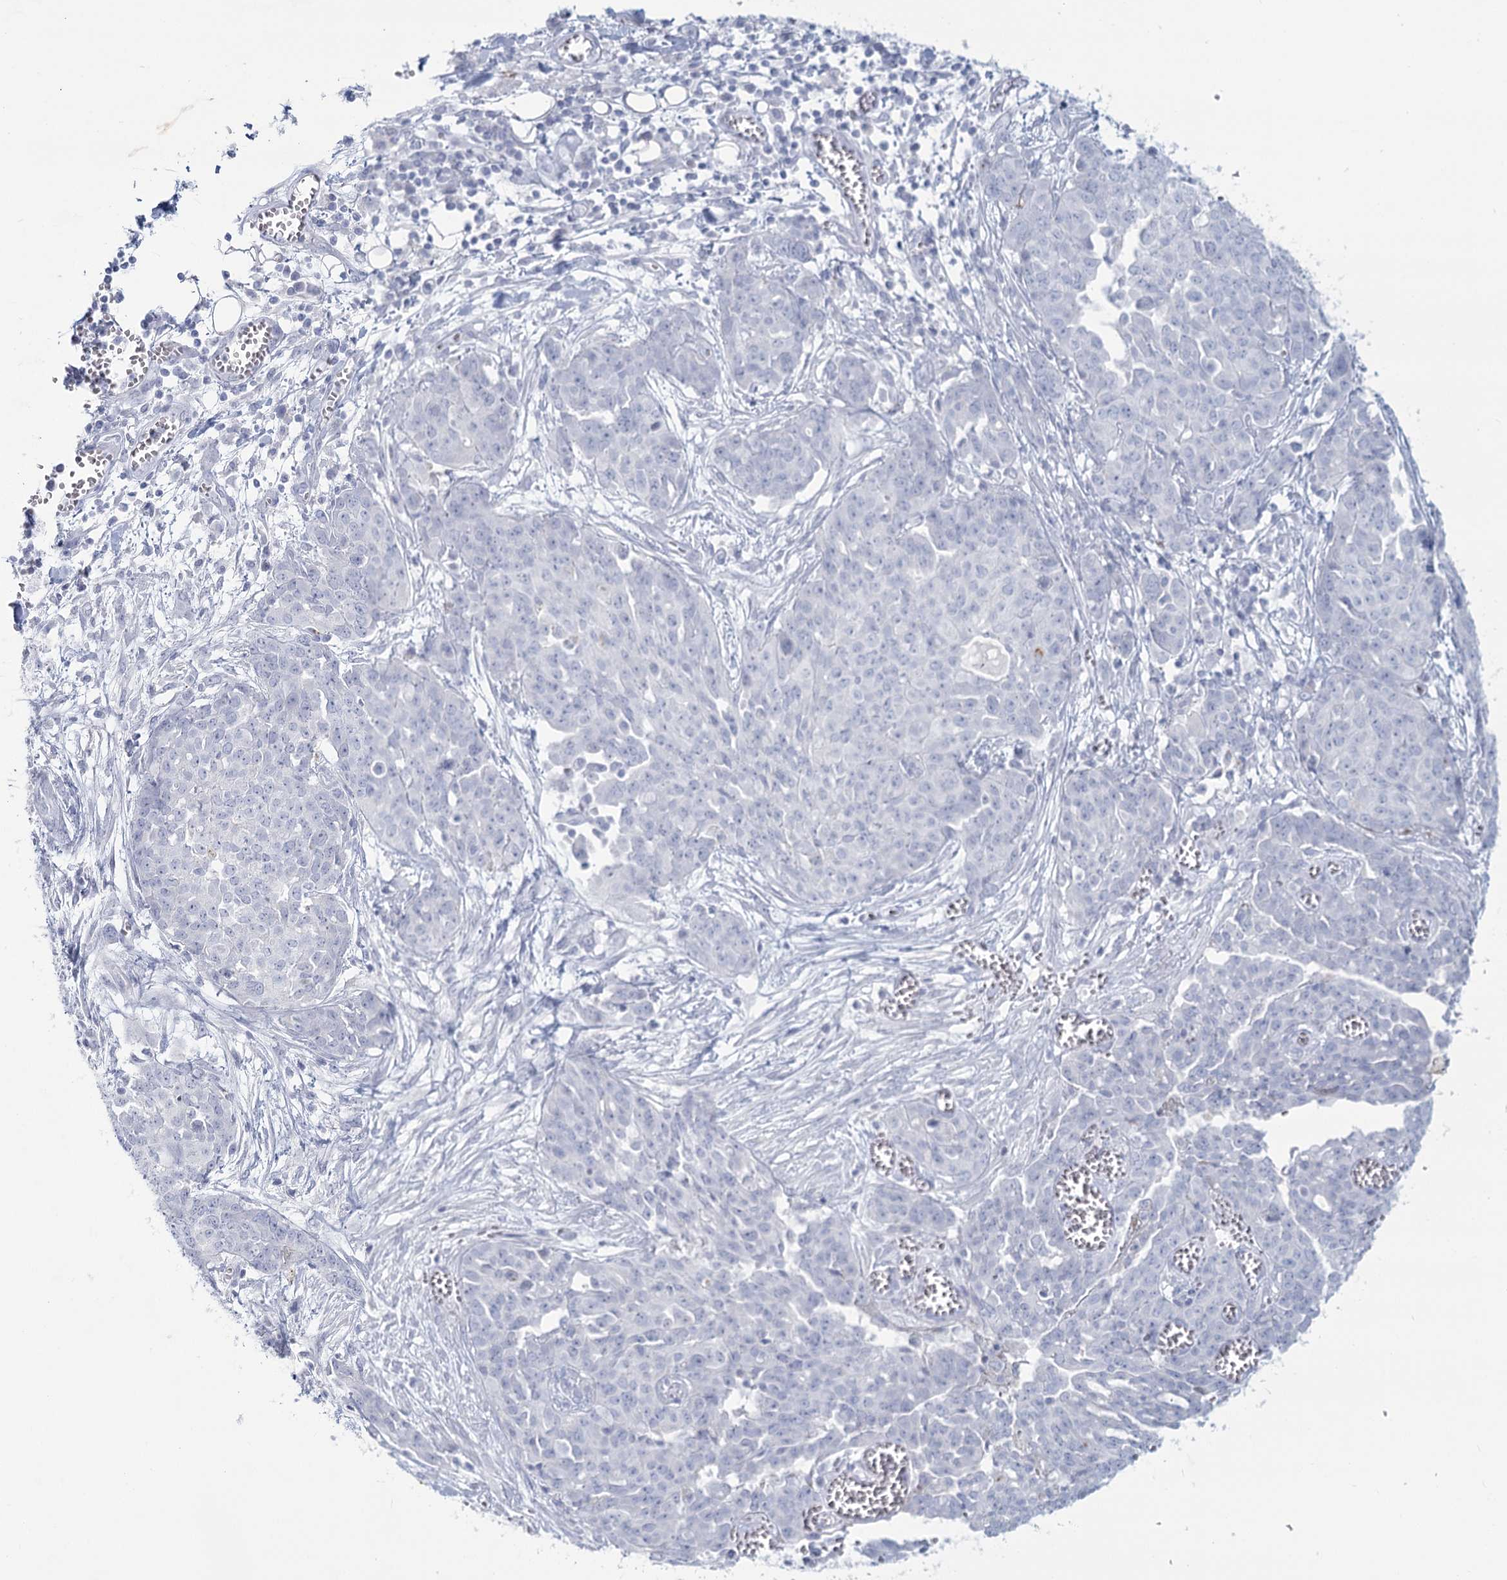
{"staining": {"intensity": "negative", "quantity": "none", "location": "none"}, "tissue": "ovarian cancer", "cell_type": "Tumor cells", "image_type": "cancer", "snomed": [{"axis": "morphology", "description": "Cystadenocarcinoma, serous, NOS"}, {"axis": "topography", "description": "Soft tissue"}, {"axis": "topography", "description": "Ovary"}], "caption": "This is an immunohistochemistry histopathology image of ovarian cancer (serous cystadenocarcinoma). There is no expression in tumor cells.", "gene": "SLC6A19", "patient": {"sex": "female", "age": 57}}